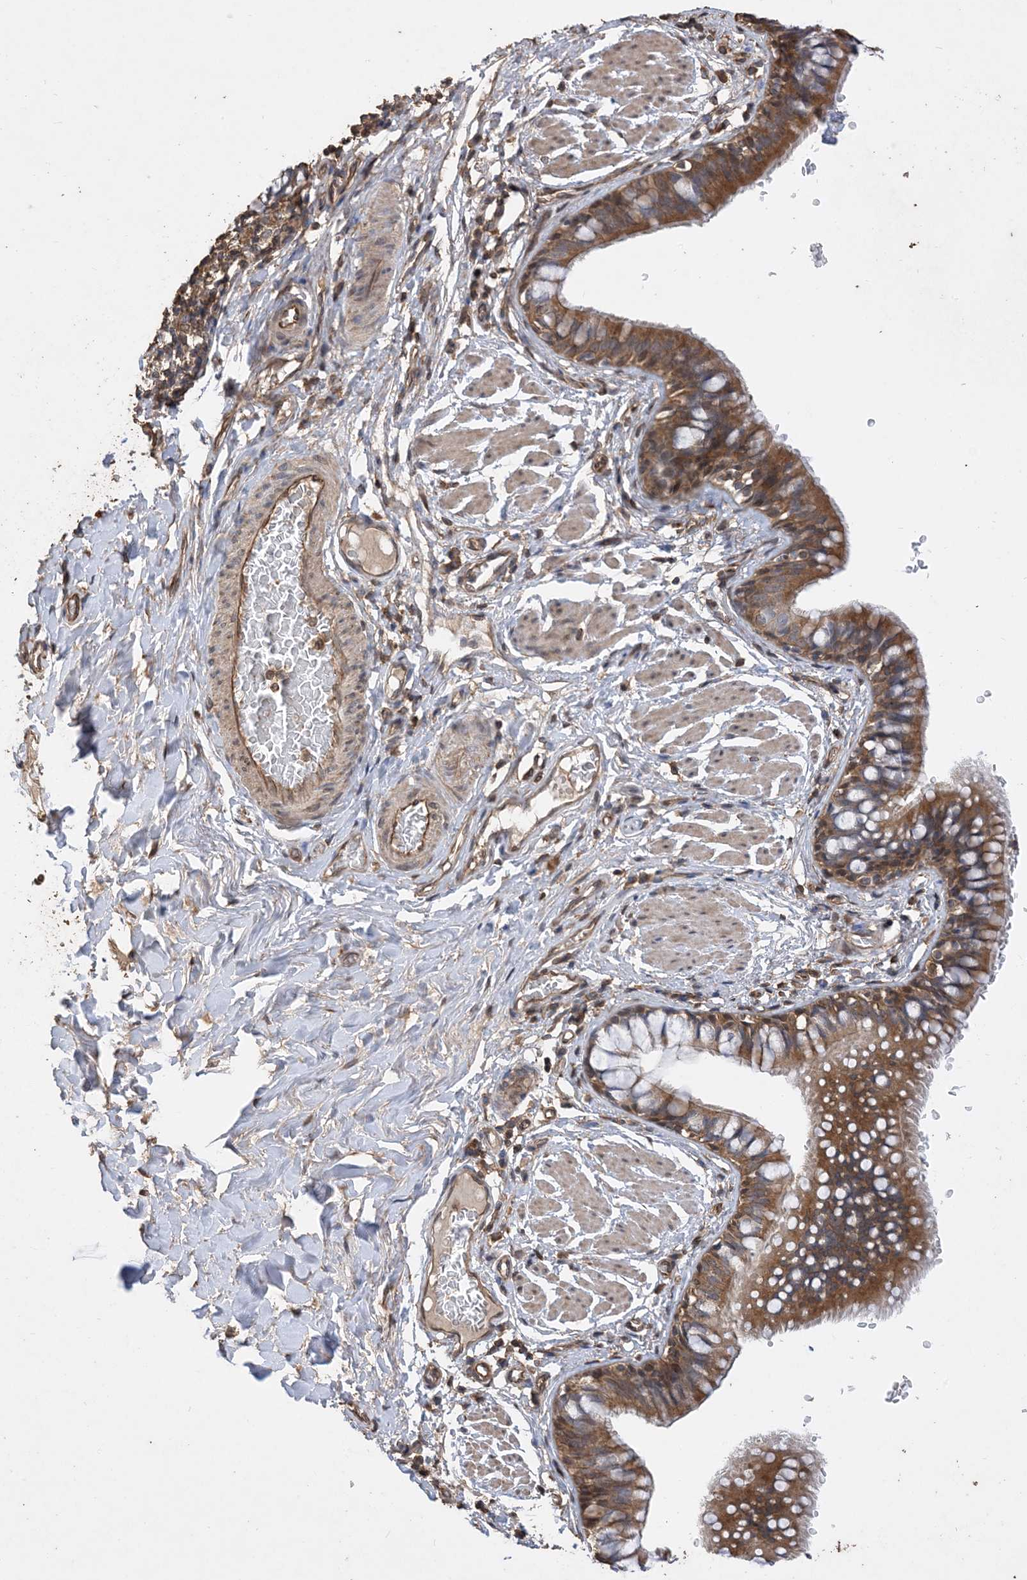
{"staining": {"intensity": "moderate", "quantity": ">75%", "location": "cytoplasmic/membranous"}, "tissue": "bronchus", "cell_type": "Respiratory epithelial cells", "image_type": "normal", "snomed": [{"axis": "morphology", "description": "Normal tissue, NOS"}, {"axis": "topography", "description": "Cartilage tissue"}, {"axis": "topography", "description": "Bronchus"}], "caption": "Moderate cytoplasmic/membranous expression is appreciated in about >75% of respiratory epithelial cells in unremarkable bronchus. The protein is stained brown, and the nuclei are stained in blue (DAB IHC with brightfield microscopy, high magnification).", "gene": "ZKSCAN5", "patient": {"sex": "female", "age": 36}}